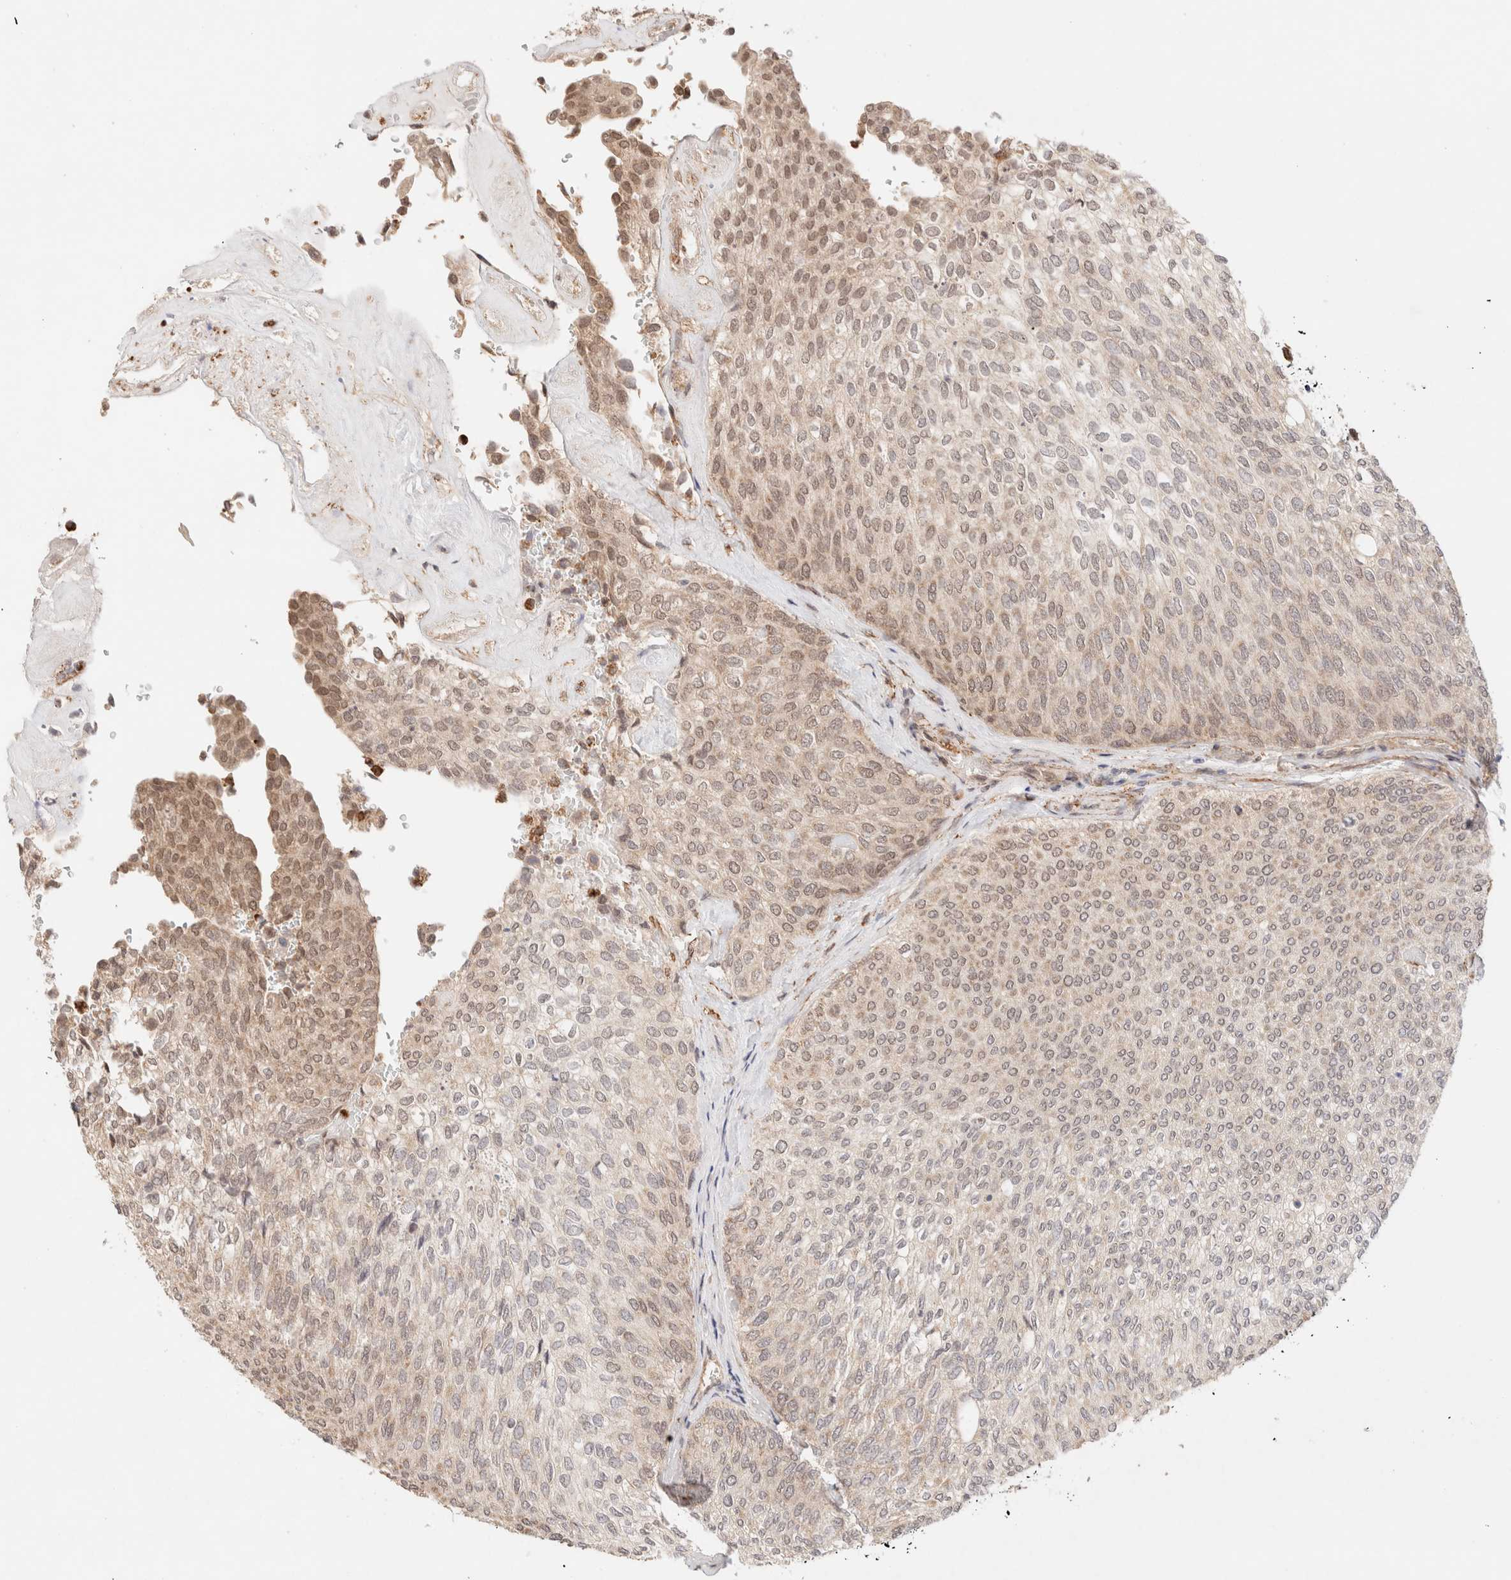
{"staining": {"intensity": "weak", "quantity": "<25%", "location": "cytoplasmic/membranous"}, "tissue": "urothelial cancer", "cell_type": "Tumor cells", "image_type": "cancer", "snomed": [{"axis": "morphology", "description": "Urothelial carcinoma, Low grade"}, {"axis": "topography", "description": "Urinary bladder"}], "caption": "Tumor cells show no significant positivity in urothelial cancer.", "gene": "BRPF3", "patient": {"sex": "female", "age": 79}}